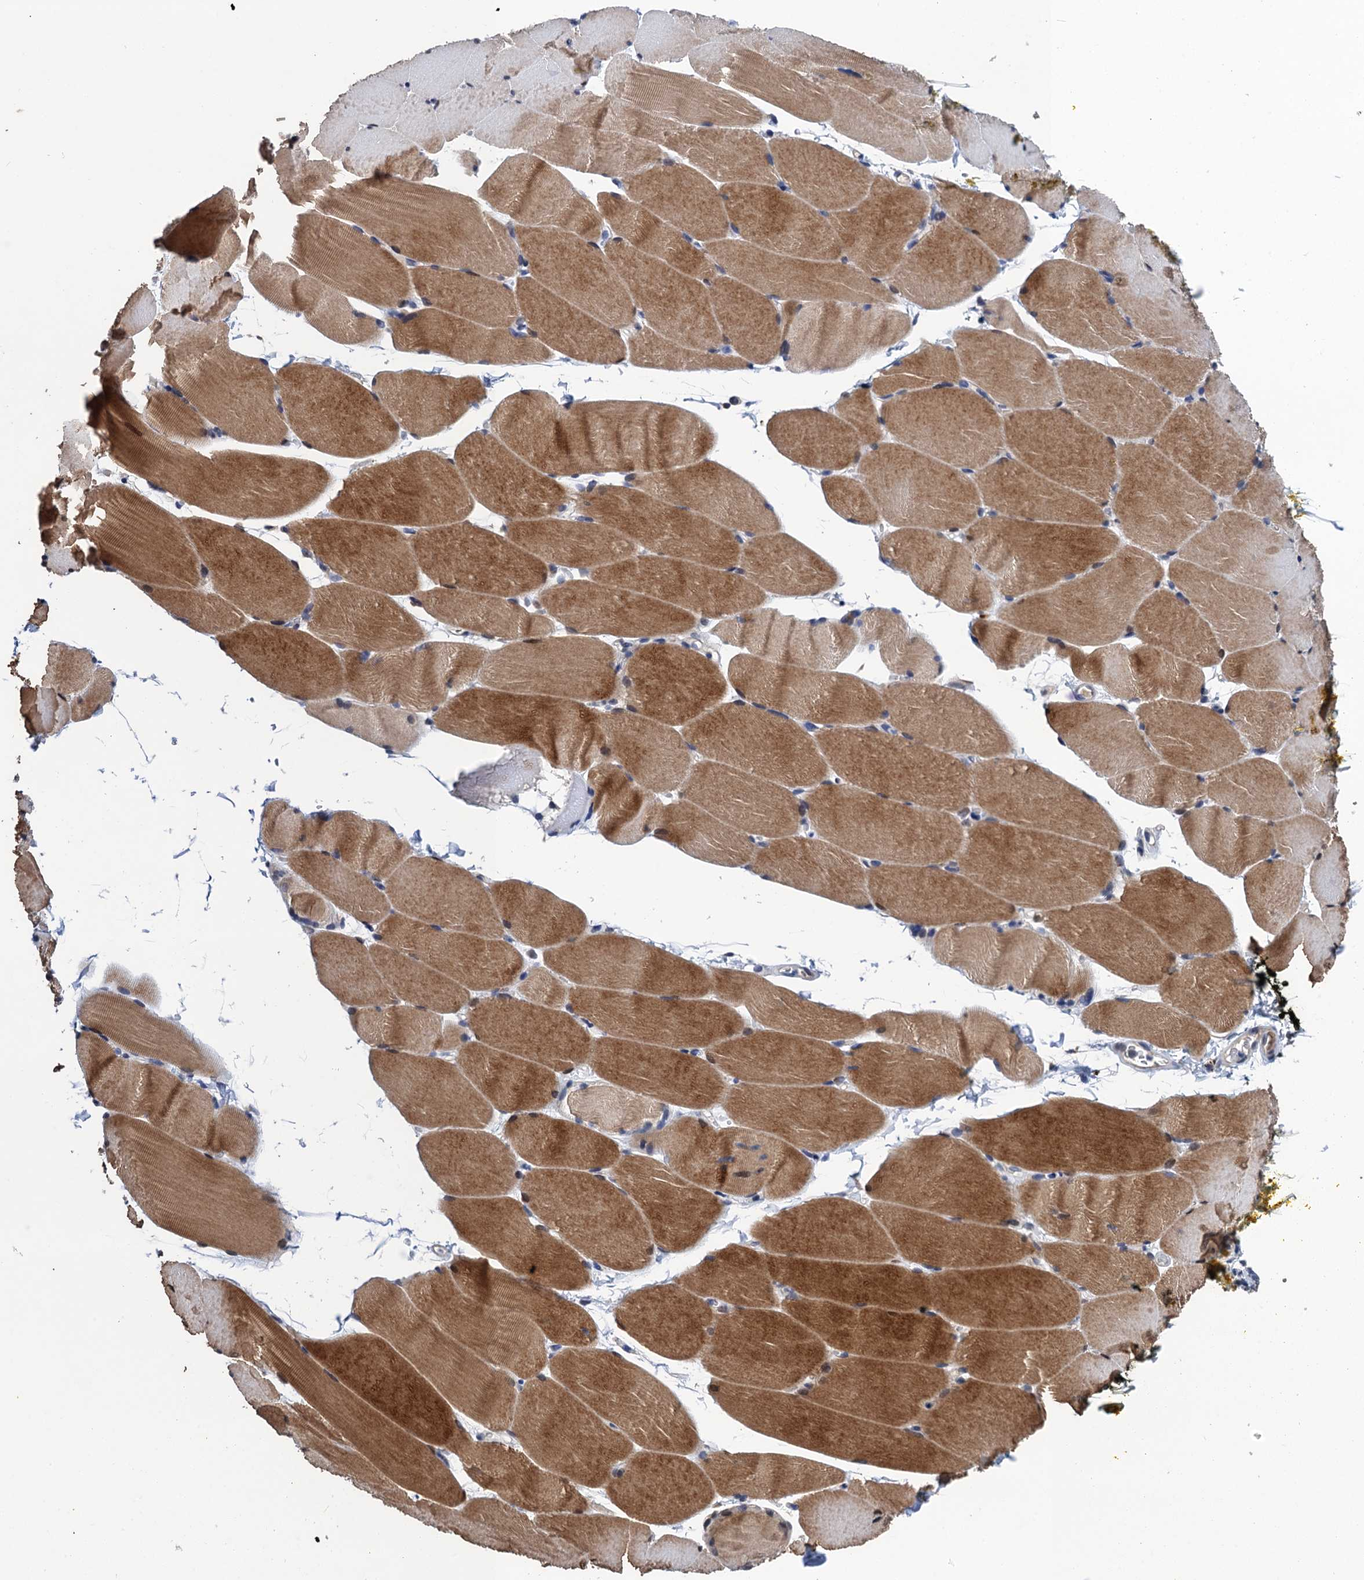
{"staining": {"intensity": "moderate", "quantity": ">75%", "location": "cytoplasmic/membranous,nuclear"}, "tissue": "skeletal muscle", "cell_type": "Myocytes", "image_type": "normal", "snomed": [{"axis": "morphology", "description": "Normal tissue, NOS"}, {"axis": "topography", "description": "Skeletal muscle"}, {"axis": "topography", "description": "Parathyroid gland"}], "caption": "Unremarkable skeletal muscle exhibits moderate cytoplasmic/membranous,nuclear expression in approximately >75% of myocytes, visualized by immunohistochemistry.", "gene": "ART5", "patient": {"sex": "female", "age": 37}}